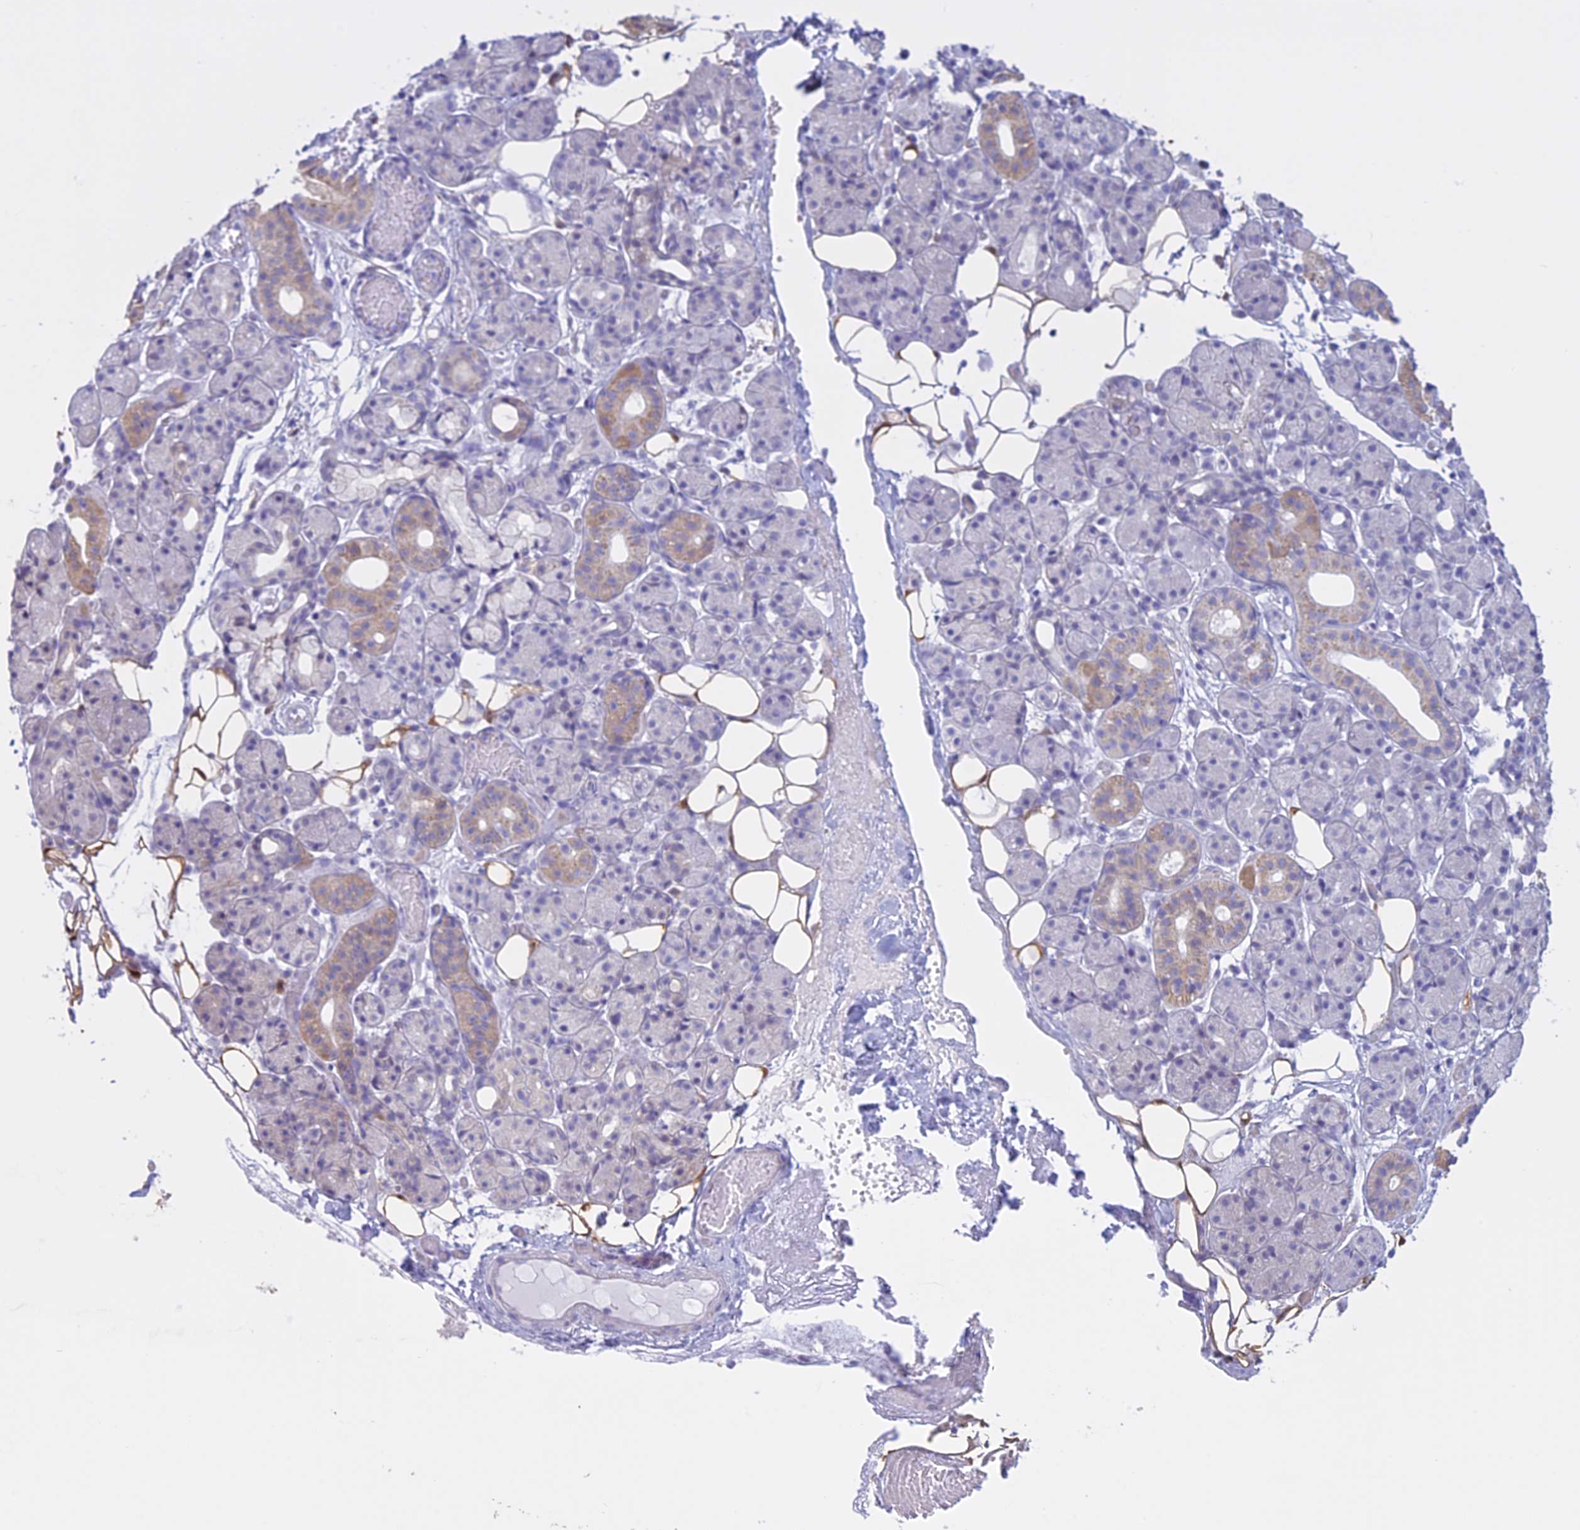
{"staining": {"intensity": "weak", "quantity": "<25%", "location": "cytoplasmic/membranous"}, "tissue": "salivary gland", "cell_type": "Glandular cells", "image_type": "normal", "snomed": [{"axis": "morphology", "description": "Normal tissue, NOS"}, {"axis": "topography", "description": "Salivary gland"}], "caption": "Immunohistochemistry (IHC) of normal salivary gland exhibits no staining in glandular cells. The staining was performed using DAB (3,3'-diaminobenzidine) to visualize the protein expression in brown, while the nuclei were stained in blue with hematoxylin (Magnification: 20x).", "gene": "LHFPL2", "patient": {"sex": "male", "age": 63}}